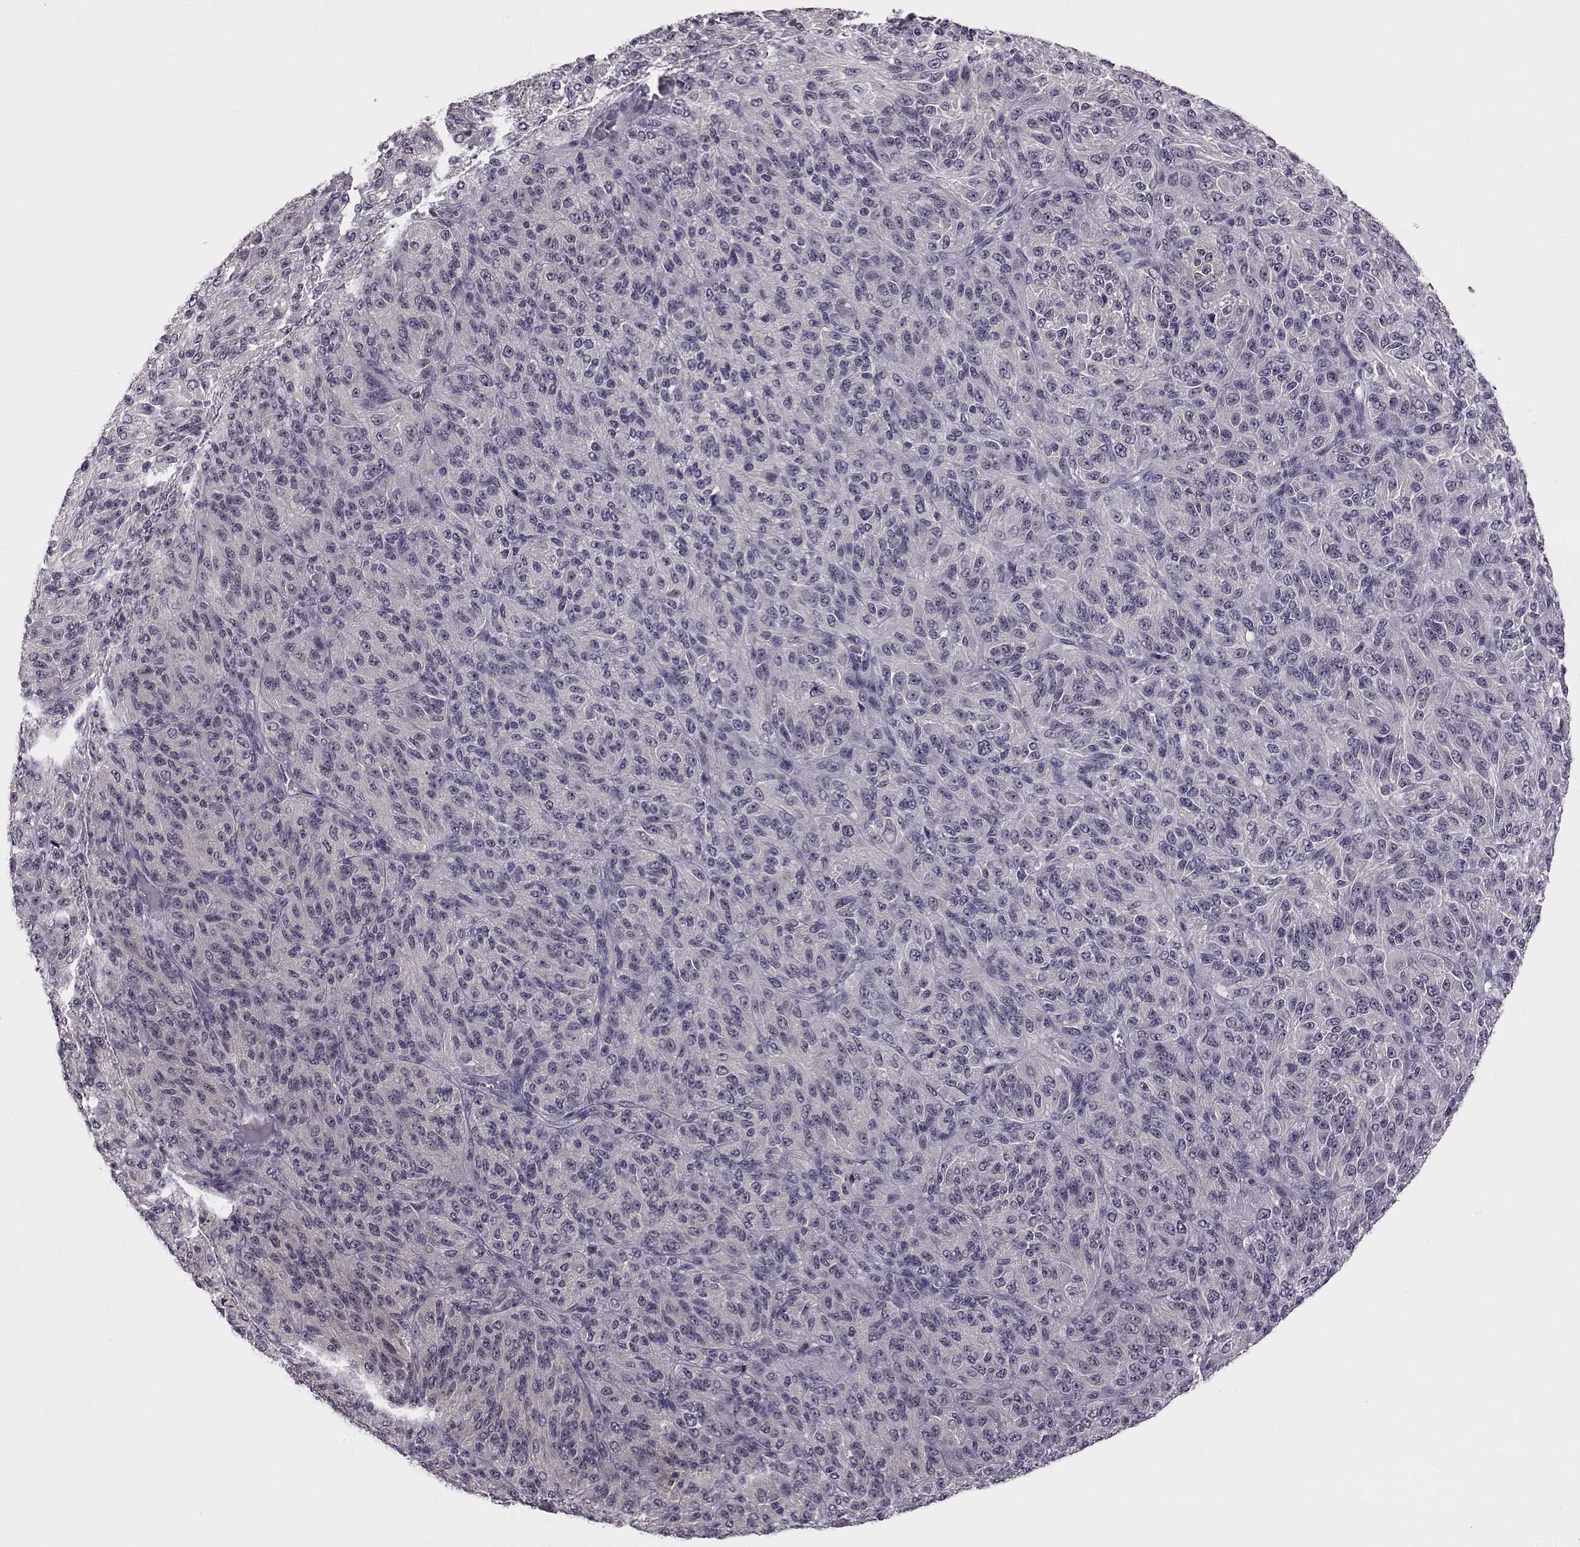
{"staining": {"intensity": "negative", "quantity": "none", "location": "none"}, "tissue": "melanoma", "cell_type": "Tumor cells", "image_type": "cancer", "snomed": [{"axis": "morphology", "description": "Malignant melanoma, Metastatic site"}, {"axis": "topography", "description": "Brain"}], "caption": "Tumor cells show no significant positivity in malignant melanoma (metastatic site). Nuclei are stained in blue.", "gene": "C10orf62", "patient": {"sex": "female", "age": 56}}